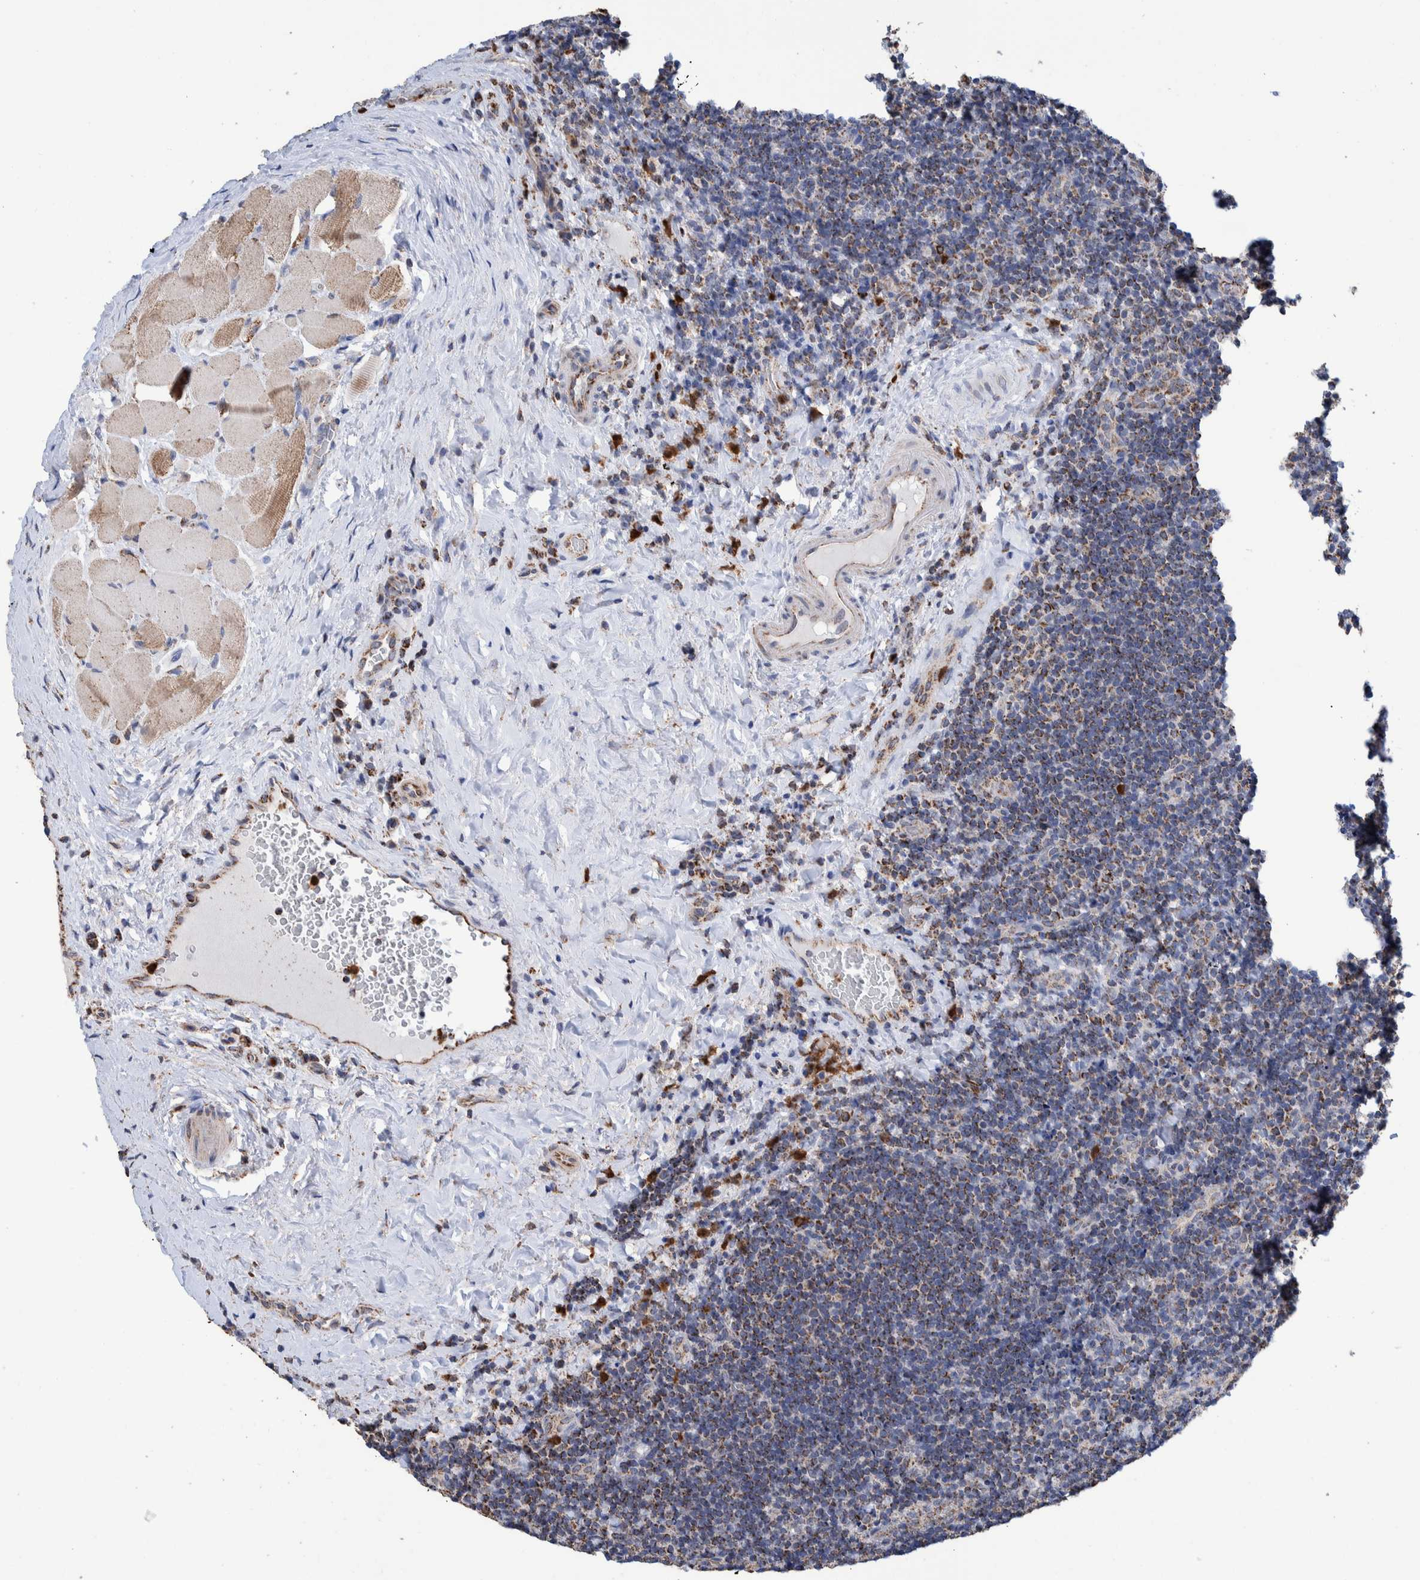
{"staining": {"intensity": "moderate", "quantity": "25%-75%", "location": "cytoplasmic/membranous"}, "tissue": "lymphoma", "cell_type": "Tumor cells", "image_type": "cancer", "snomed": [{"axis": "morphology", "description": "Malignant lymphoma, non-Hodgkin's type, High grade"}, {"axis": "topography", "description": "Tonsil"}], "caption": "Protein staining of lymphoma tissue reveals moderate cytoplasmic/membranous positivity in approximately 25%-75% of tumor cells.", "gene": "DECR1", "patient": {"sex": "female", "age": 36}}